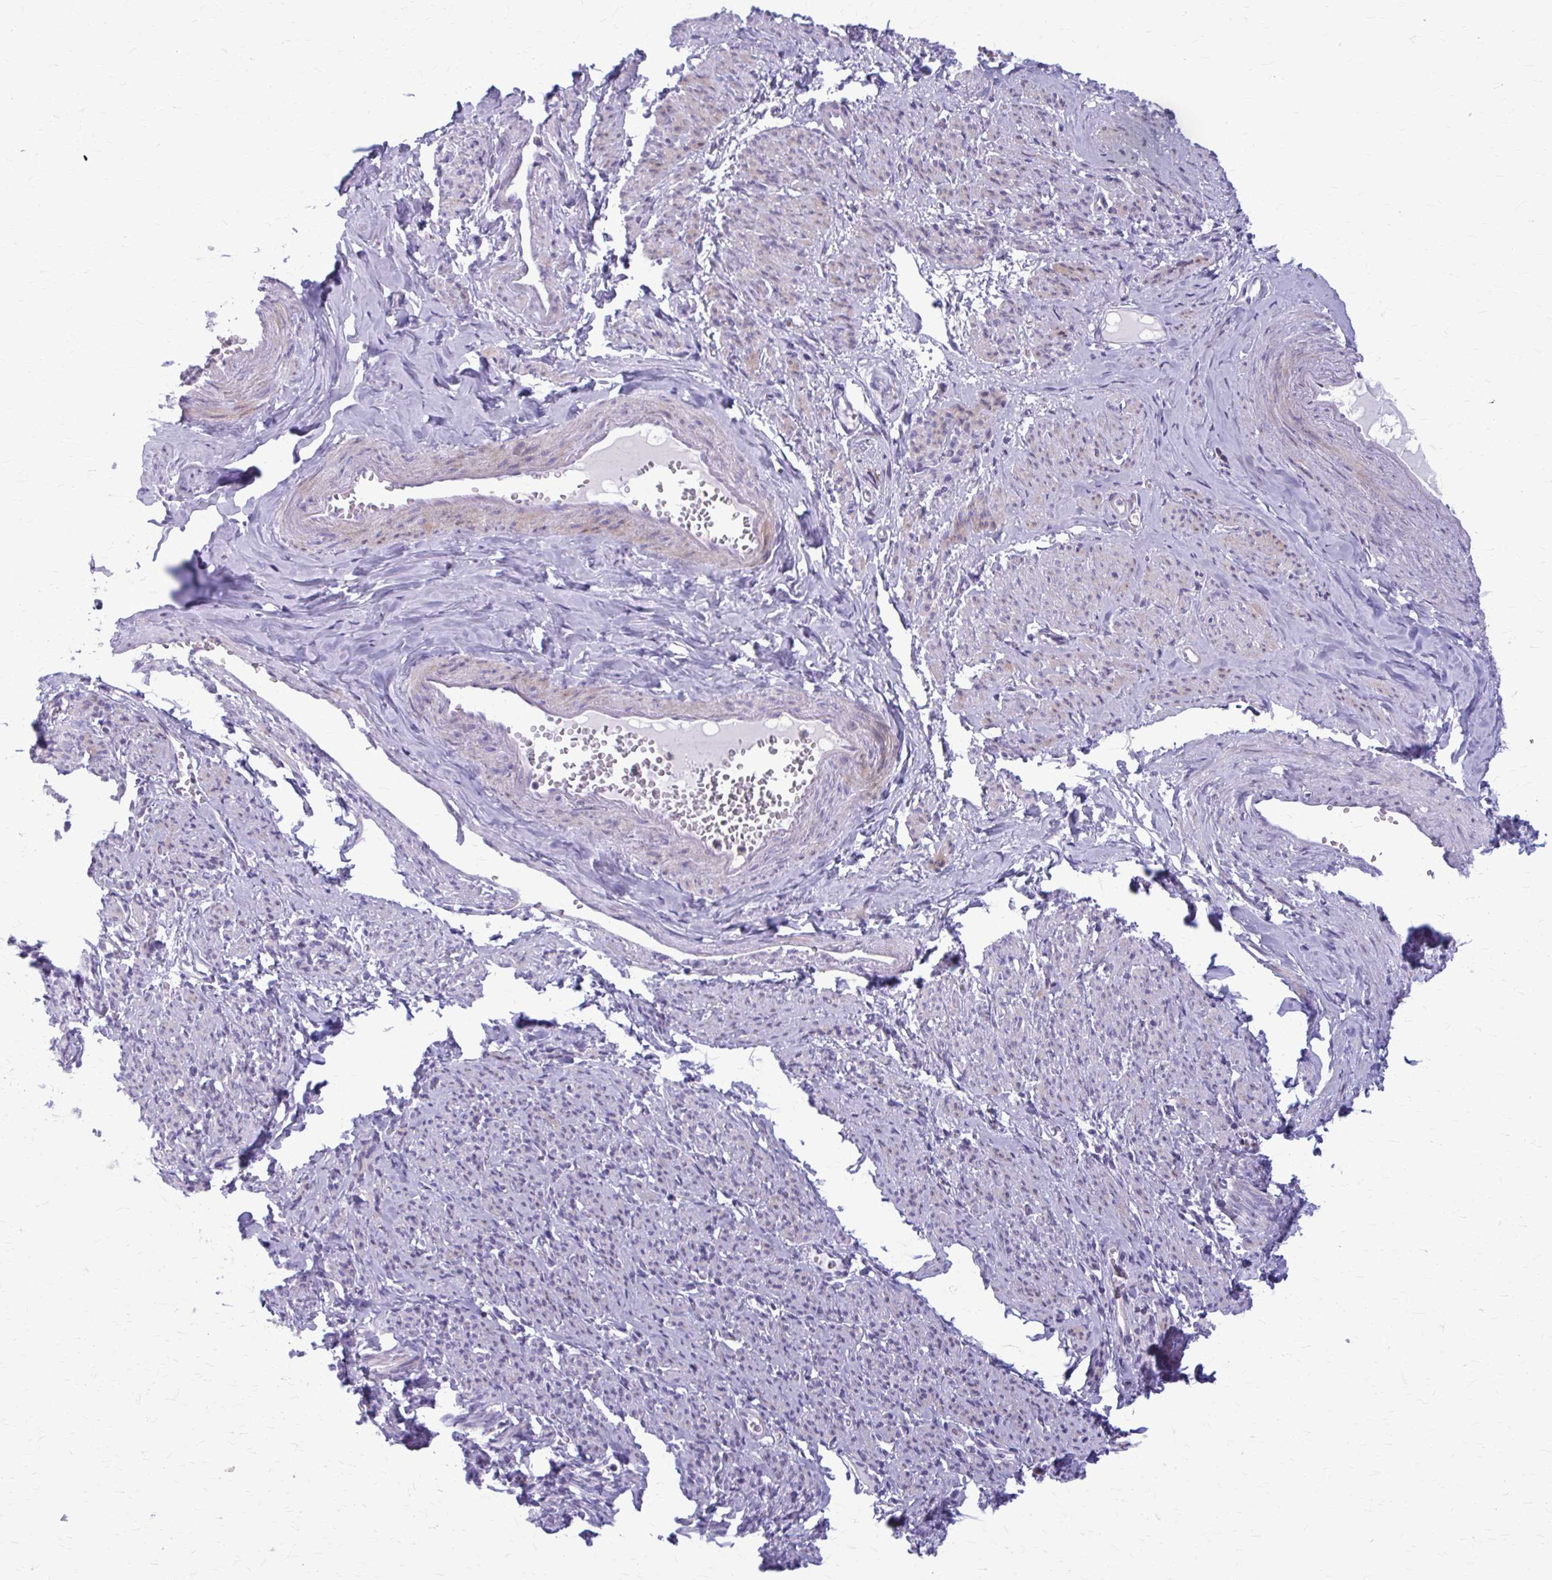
{"staining": {"intensity": "moderate", "quantity": "25%-75%", "location": "cytoplasmic/membranous"}, "tissue": "smooth muscle", "cell_type": "Smooth muscle cells", "image_type": "normal", "snomed": [{"axis": "morphology", "description": "Normal tissue, NOS"}, {"axis": "topography", "description": "Smooth muscle"}], "caption": "Protein expression analysis of unremarkable human smooth muscle reveals moderate cytoplasmic/membranous positivity in about 25%-75% of smooth muscle cells.", "gene": "PEDS1", "patient": {"sex": "female", "age": 65}}